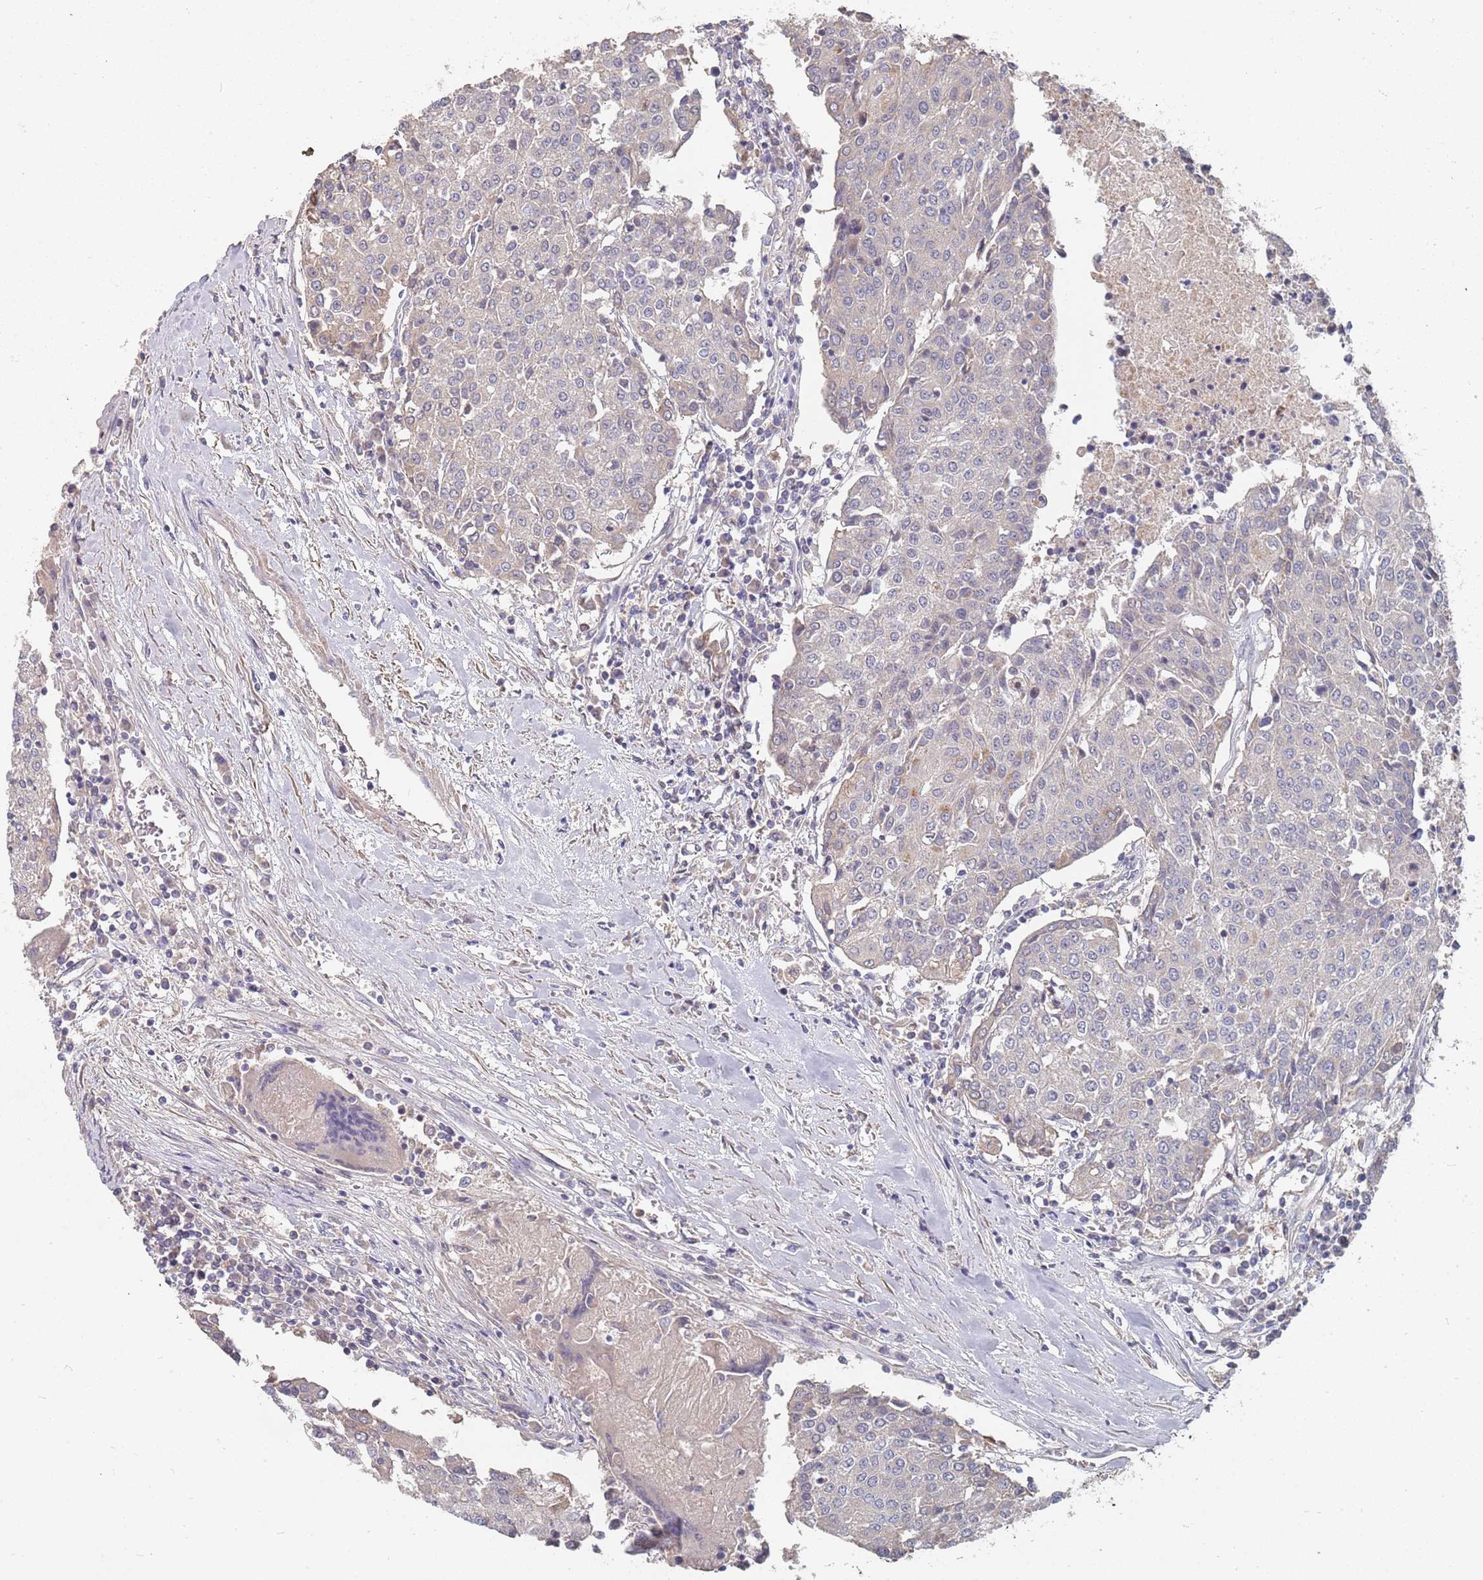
{"staining": {"intensity": "negative", "quantity": "none", "location": "none"}, "tissue": "urothelial cancer", "cell_type": "Tumor cells", "image_type": "cancer", "snomed": [{"axis": "morphology", "description": "Urothelial carcinoma, High grade"}, {"axis": "topography", "description": "Urinary bladder"}], "caption": "High magnification brightfield microscopy of high-grade urothelial carcinoma stained with DAB (3,3'-diaminobenzidine) (brown) and counterstained with hematoxylin (blue): tumor cells show no significant positivity.", "gene": "TCEANC2", "patient": {"sex": "female", "age": 85}}